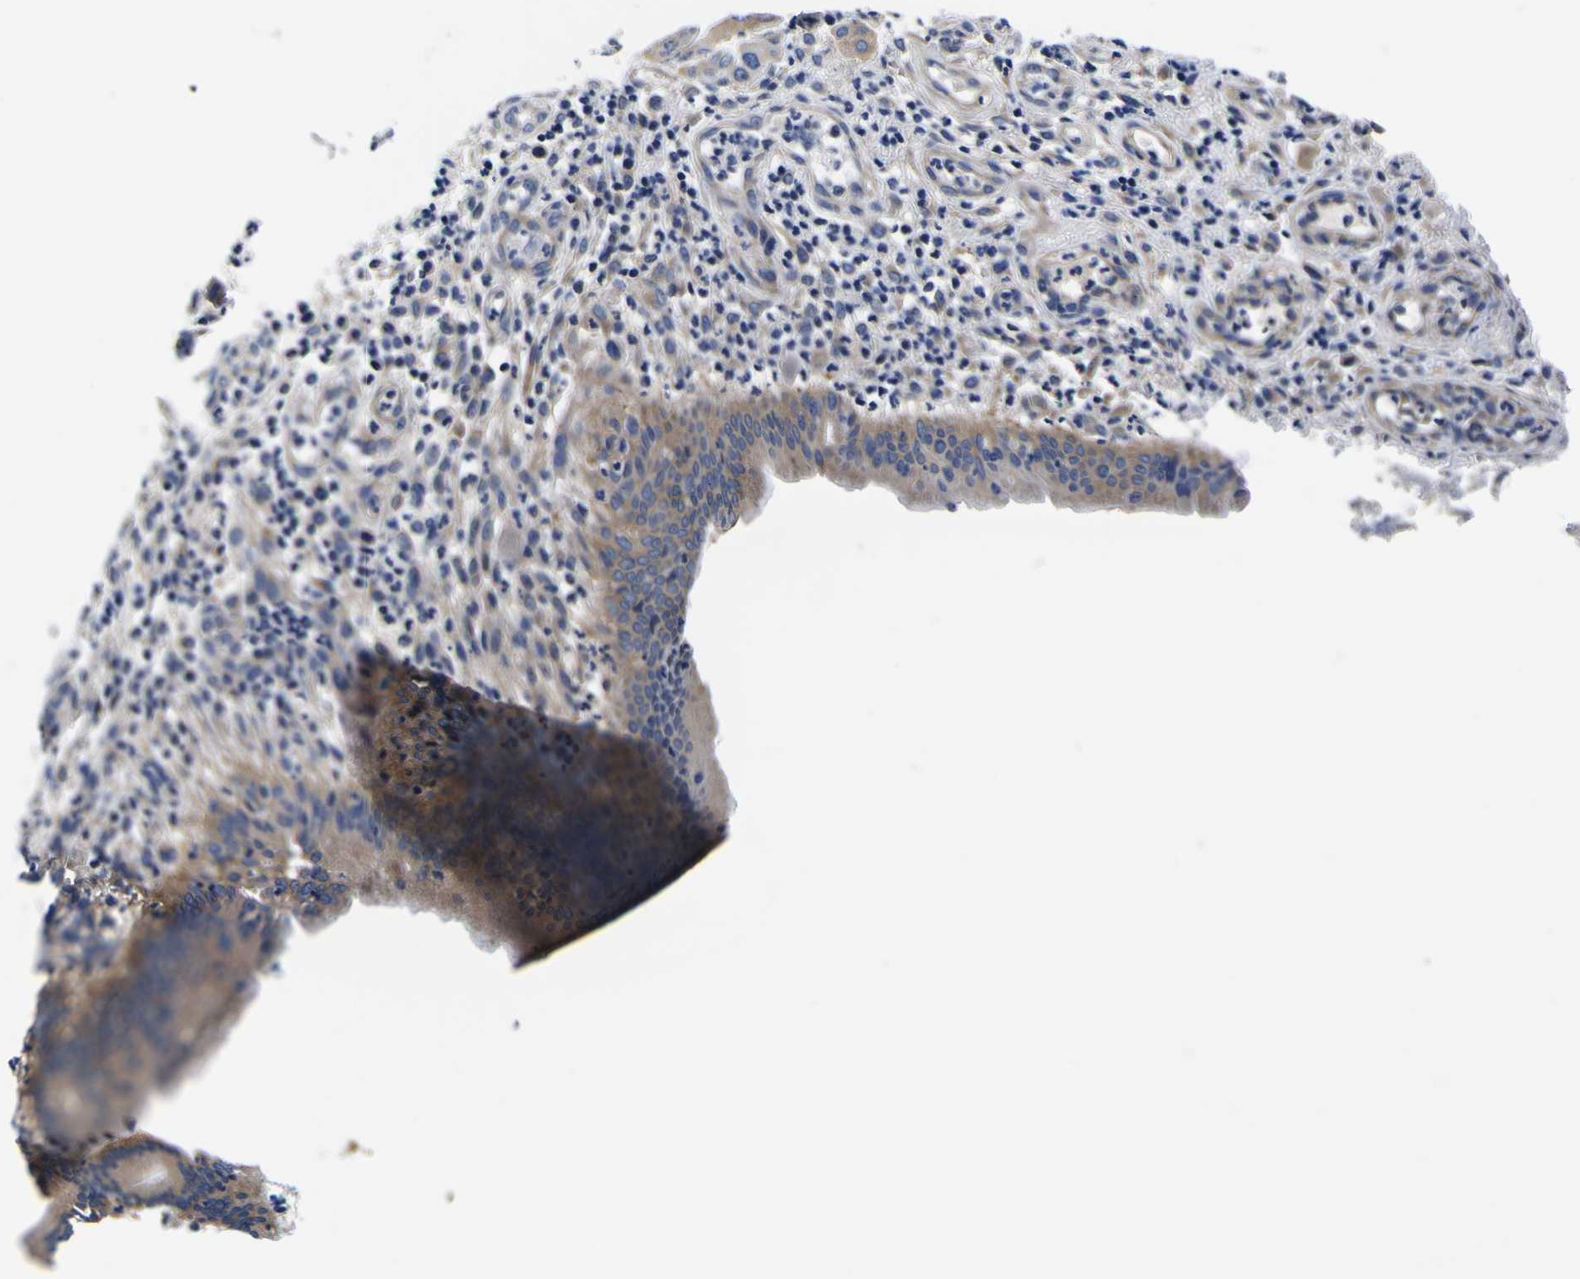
{"staining": {"intensity": "weak", "quantity": ">75%", "location": "cytoplasmic/membranous"}, "tissue": "pancreatic cancer", "cell_type": "Tumor cells", "image_type": "cancer", "snomed": [{"axis": "morphology", "description": "Adenocarcinoma, NOS"}, {"axis": "topography", "description": "Pancreas"}], "caption": "Immunohistochemical staining of pancreatic cancer (adenocarcinoma) shows weak cytoplasmic/membranous protein positivity in about >75% of tumor cells.", "gene": "VASN", "patient": {"sex": "female", "age": 75}}